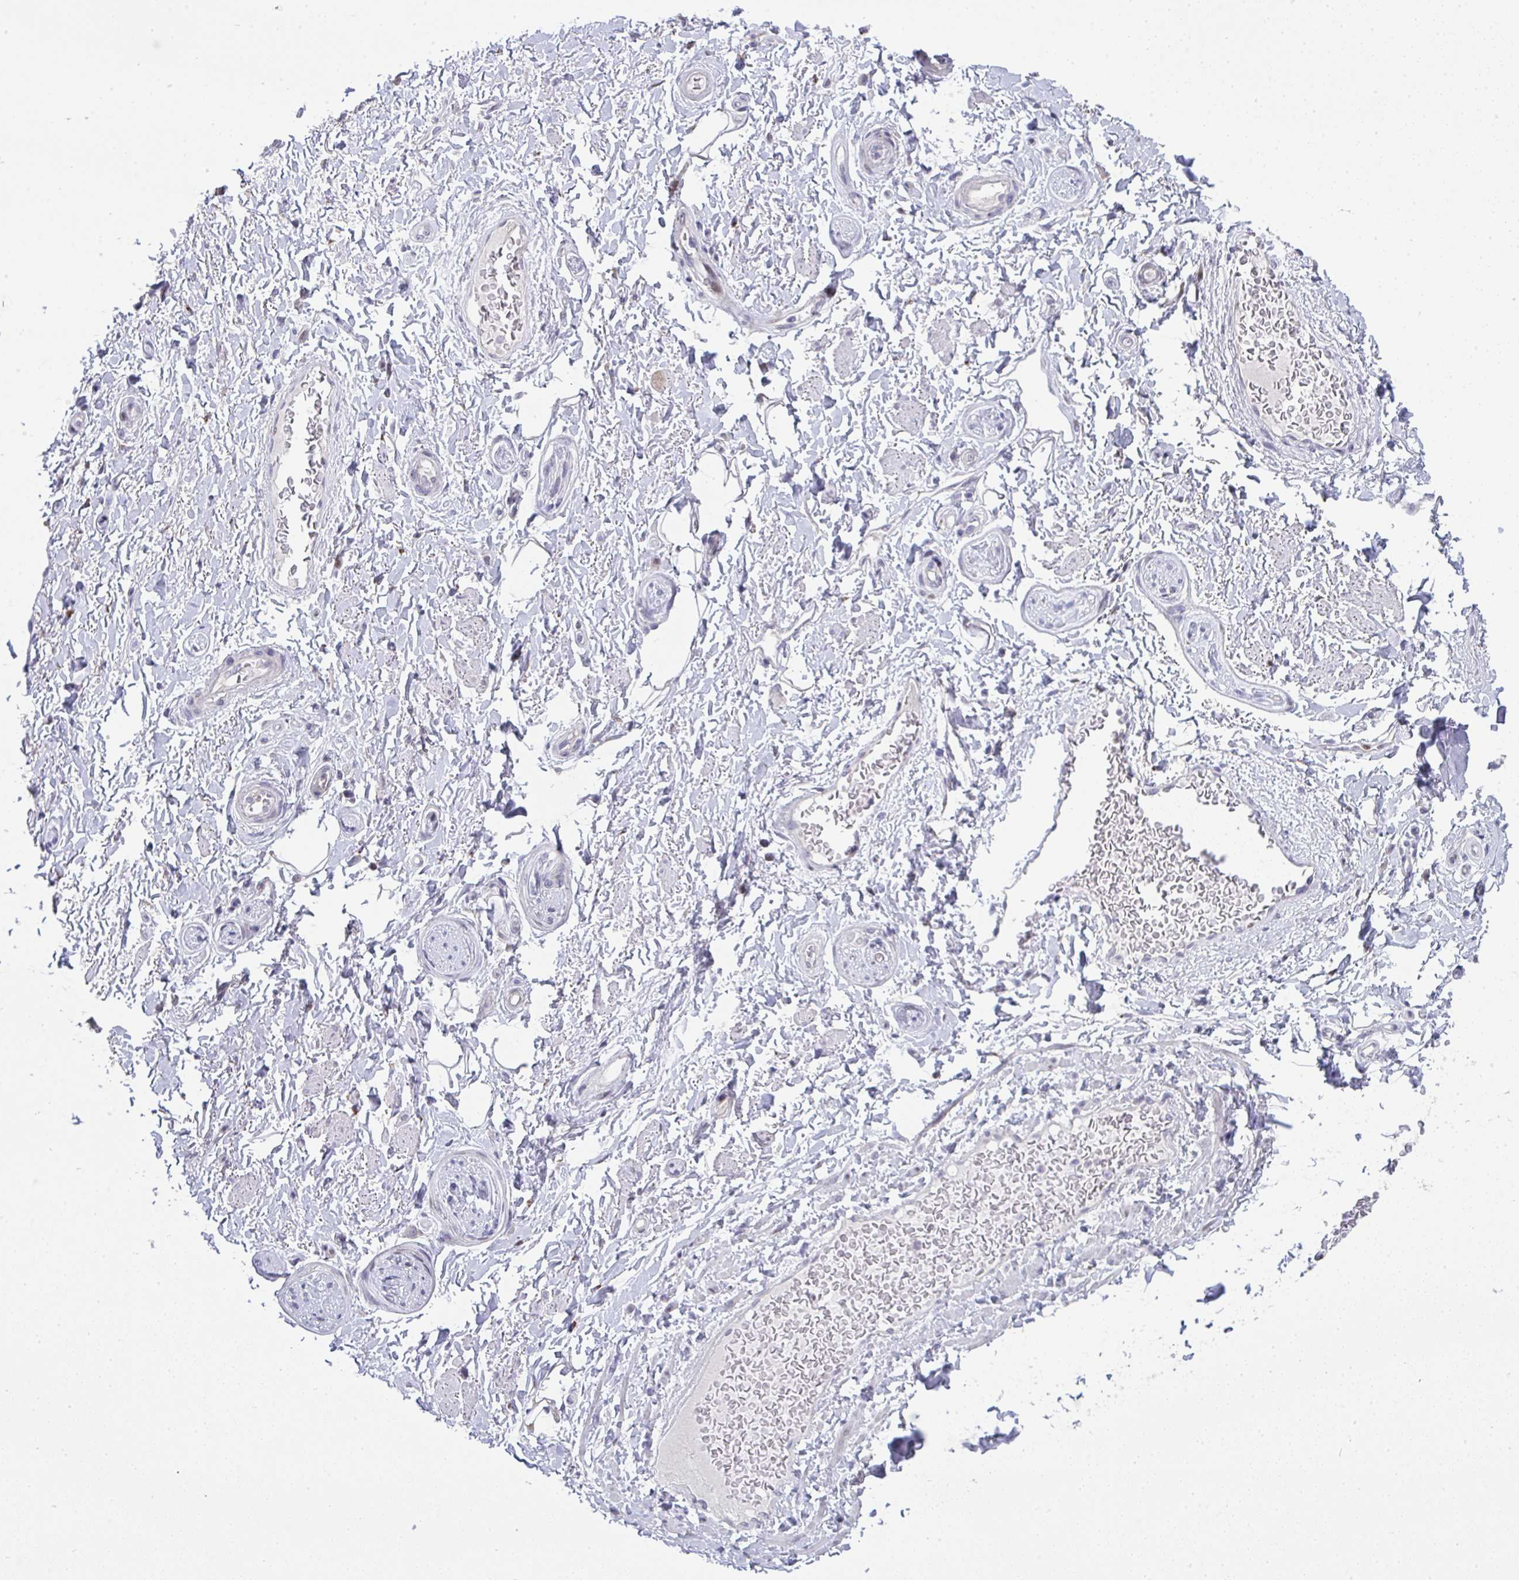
{"staining": {"intensity": "negative", "quantity": "none", "location": "none"}, "tissue": "adipose tissue", "cell_type": "Adipocytes", "image_type": "normal", "snomed": [{"axis": "morphology", "description": "Normal tissue, NOS"}, {"axis": "topography", "description": "Peripheral nerve tissue"}], "caption": "A micrograph of human adipose tissue is negative for staining in adipocytes. (DAB (3,3'-diaminobenzidine) immunohistochemistry (IHC) with hematoxylin counter stain).", "gene": "GALNT16", "patient": {"sex": "male", "age": 51}}